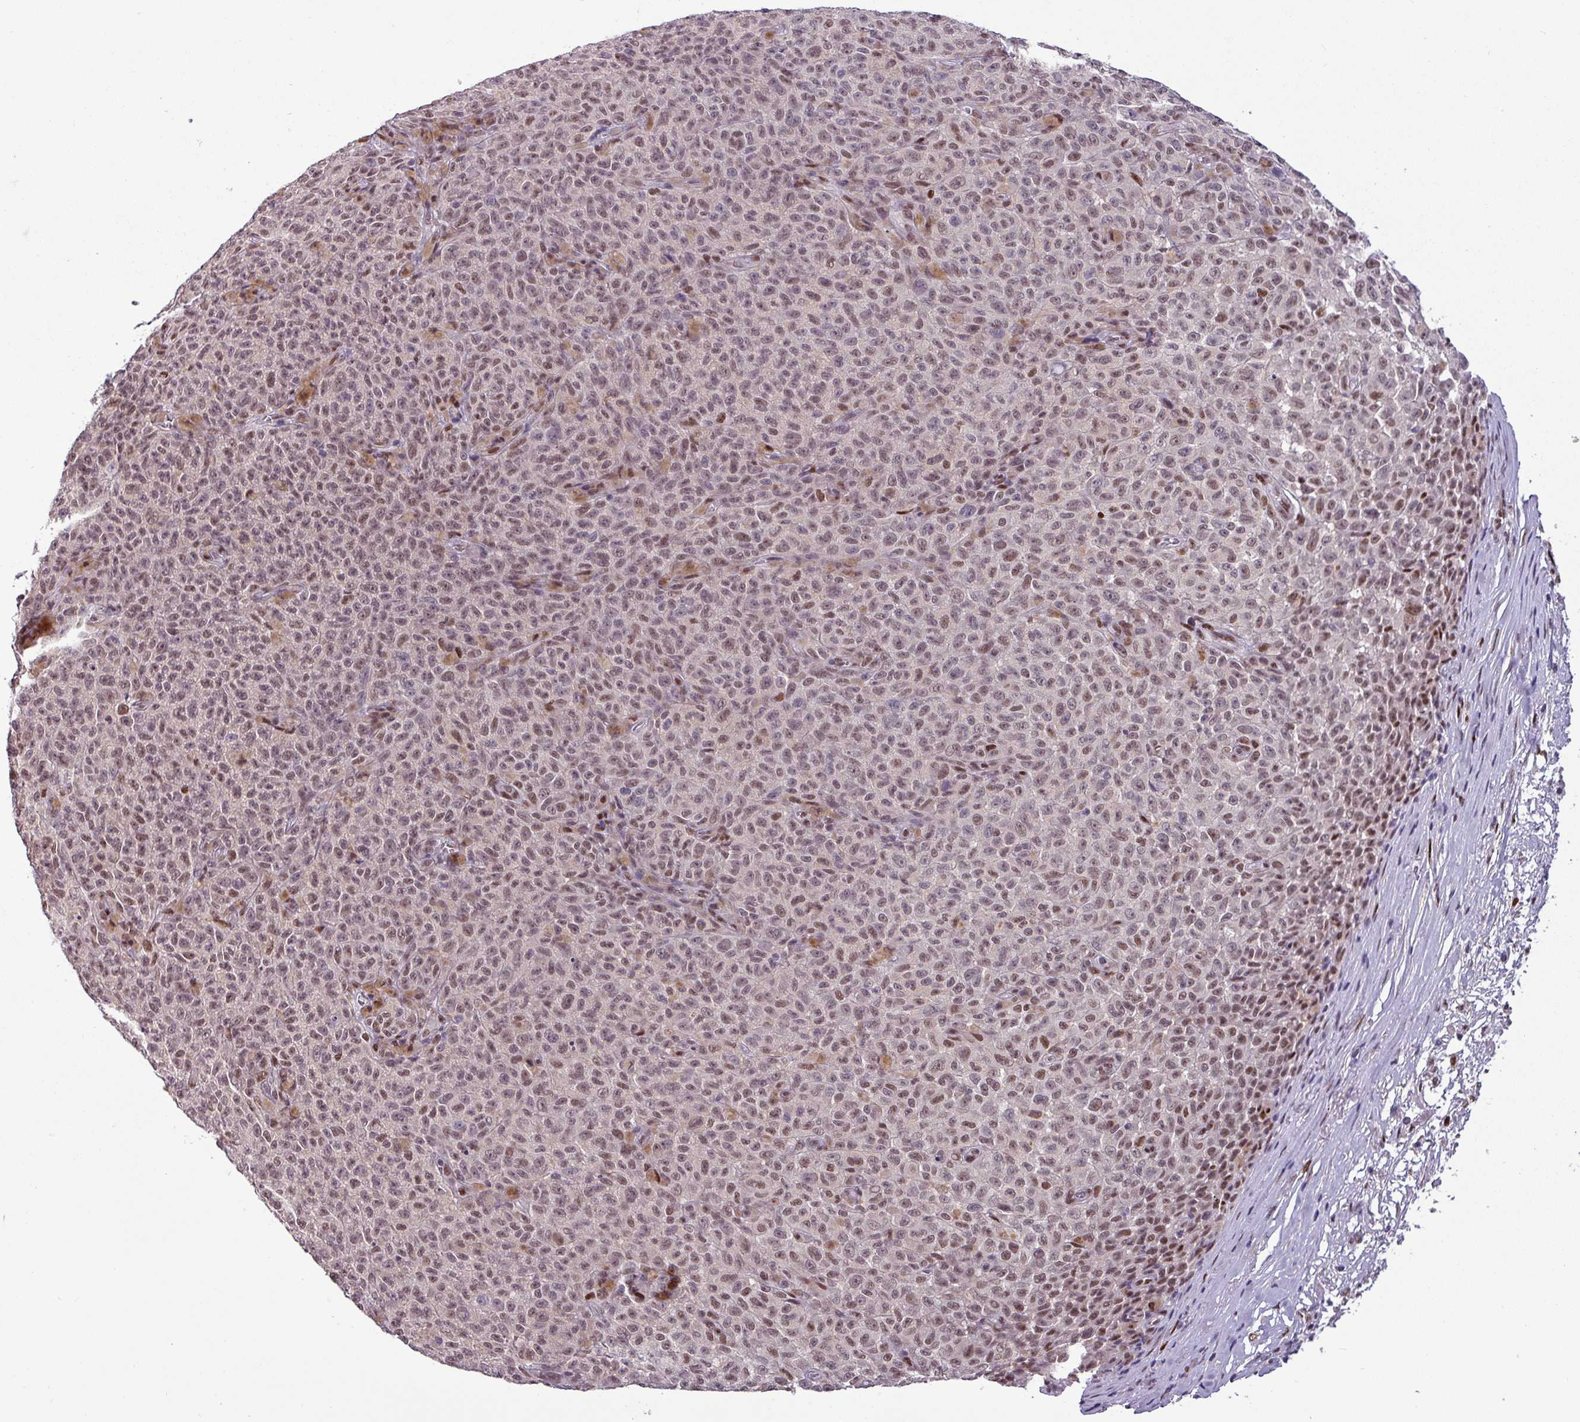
{"staining": {"intensity": "moderate", "quantity": "25%-75%", "location": "nuclear"}, "tissue": "melanoma", "cell_type": "Tumor cells", "image_type": "cancer", "snomed": [{"axis": "morphology", "description": "Malignant melanoma, NOS"}, {"axis": "topography", "description": "Skin"}], "caption": "Immunohistochemical staining of human malignant melanoma displays medium levels of moderate nuclear protein staining in approximately 25%-75% of tumor cells.", "gene": "IRF2BPL", "patient": {"sex": "female", "age": 82}}